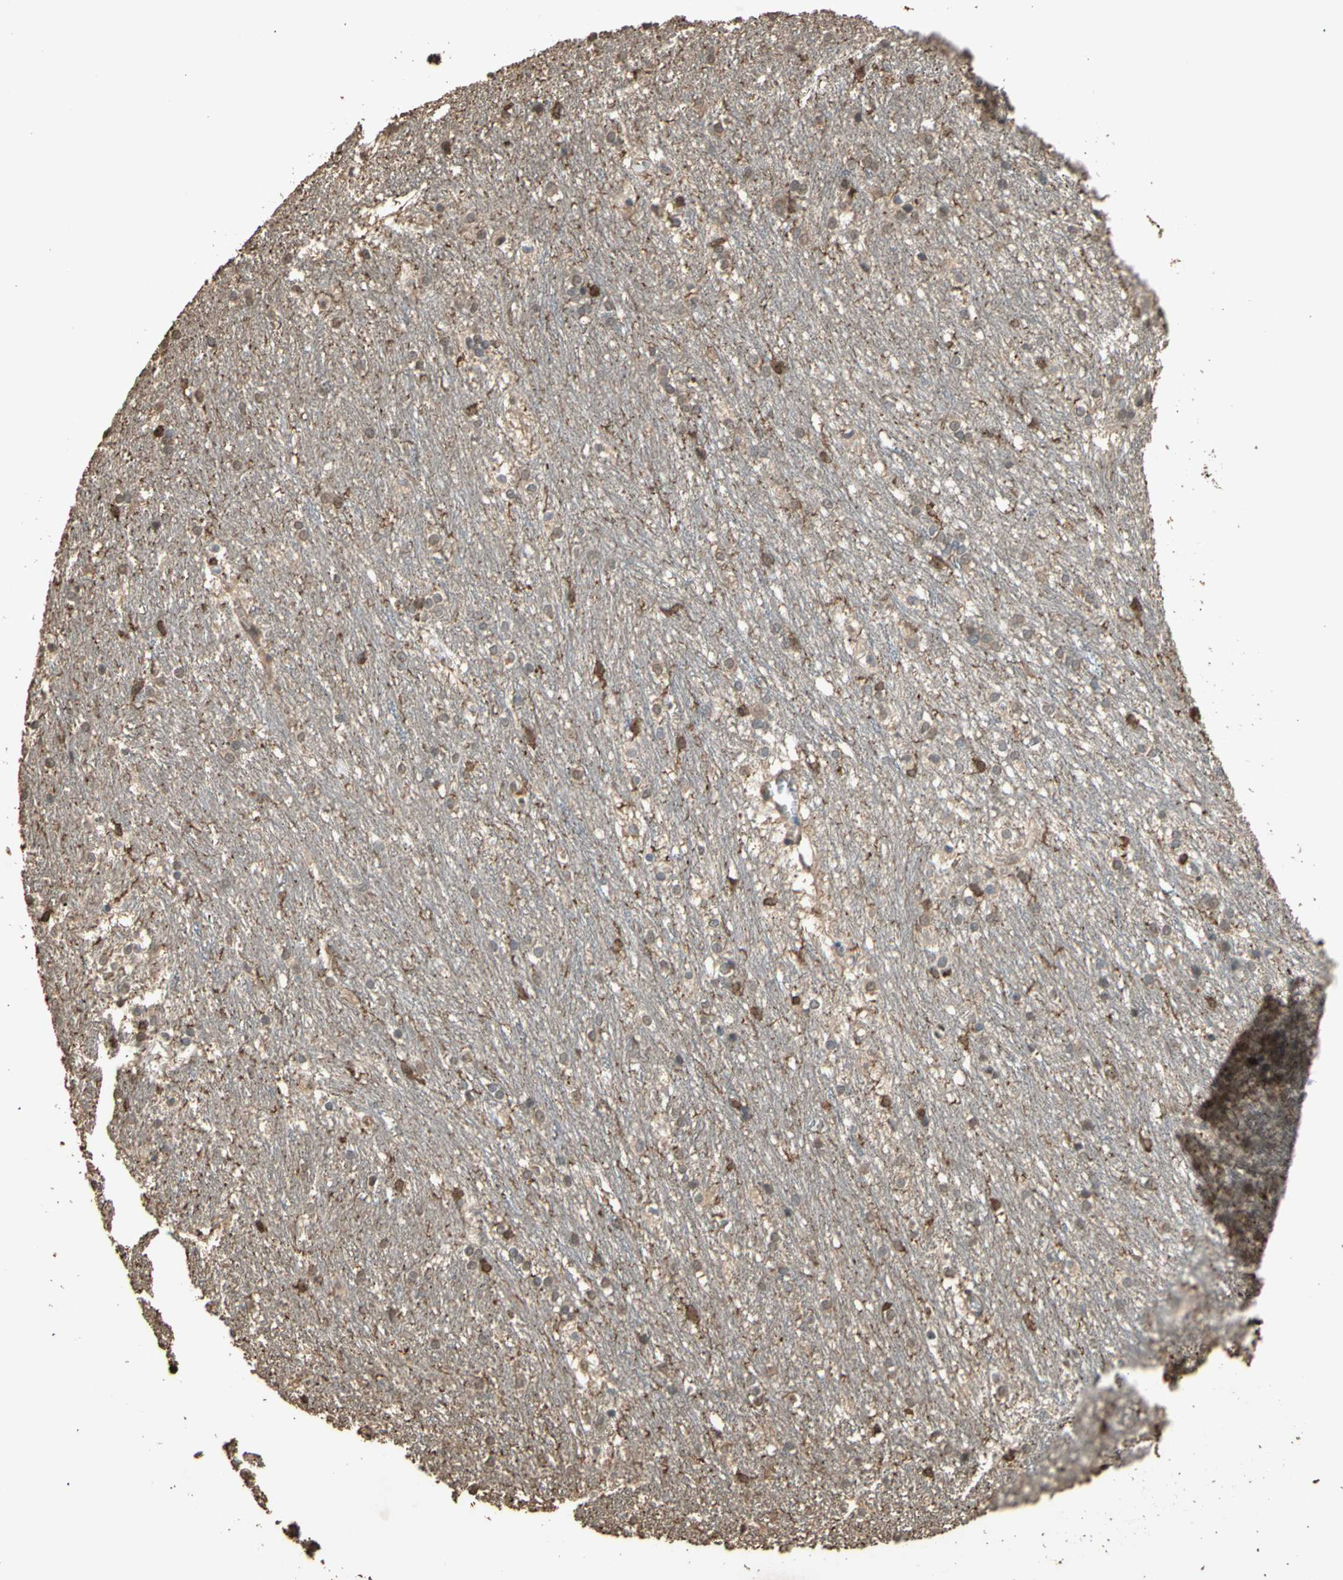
{"staining": {"intensity": "weak", "quantity": "25%-75%", "location": "cytoplasmic/membranous"}, "tissue": "caudate", "cell_type": "Glial cells", "image_type": "normal", "snomed": [{"axis": "morphology", "description": "Normal tissue, NOS"}, {"axis": "topography", "description": "Lateral ventricle wall"}], "caption": "Immunohistochemistry (IHC) (DAB (3,3'-diaminobenzidine)) staining of normal caudate reveals weak cytoplasmic/membranous protein positivity in about 25%-75% of glial cells.", "gene": "TNFSF13B", "patient": {"sex": "female", "age": 19}}